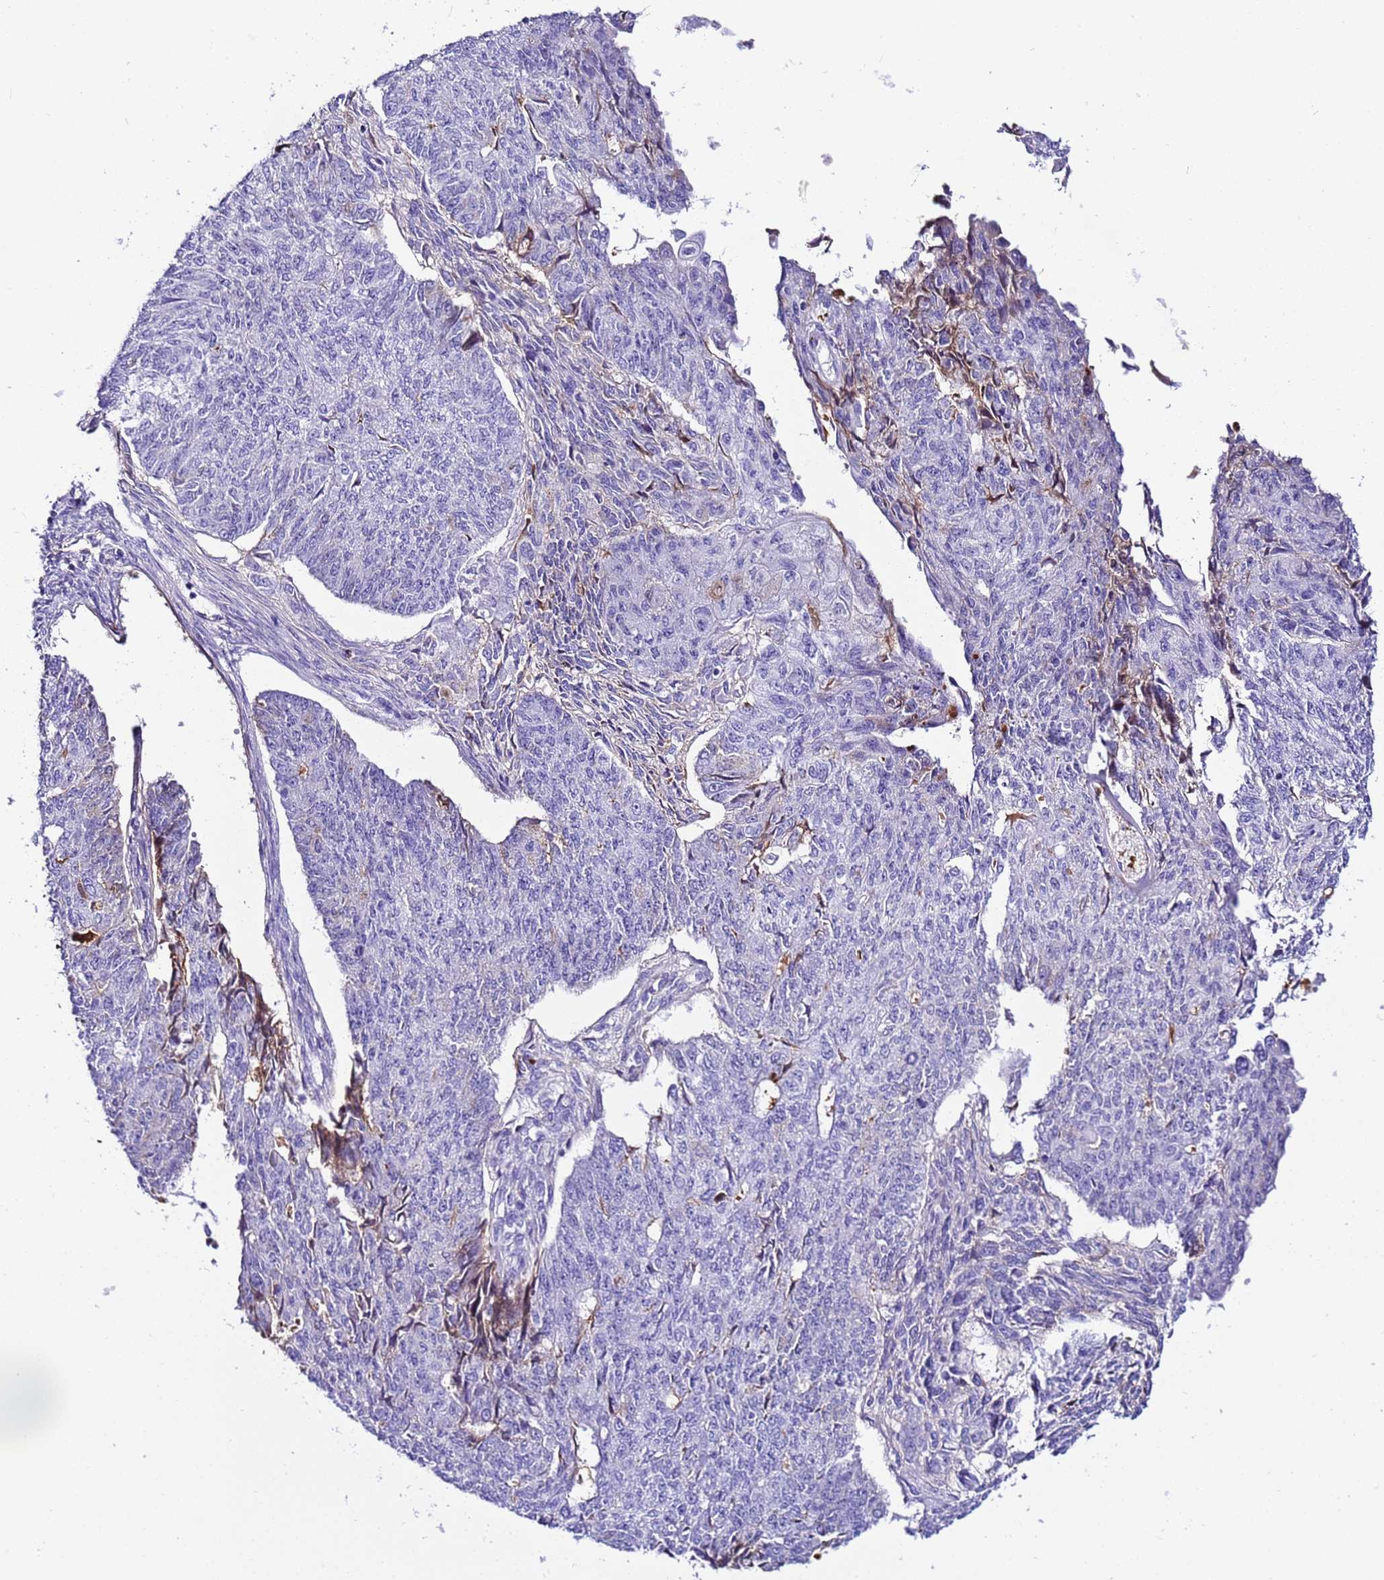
{"staining": {"intensity": "negative", "quantity": "none", "location": "none"}, "tissue": "endometrial cancer", "cell_type": "Tumor cells", "image_type": "cancer", "snomed": [{"axis": "morphology", "description": "Adenocarcinoma, NOS"}, {"axis": "topography", "description": "Endometrium"}], "caption": "Histopathology image shows no protein staining in tumor cells of endometrial cancer tissue.", "gene": "CFHR2", "patient": {"sex": "female", "age": 32}}